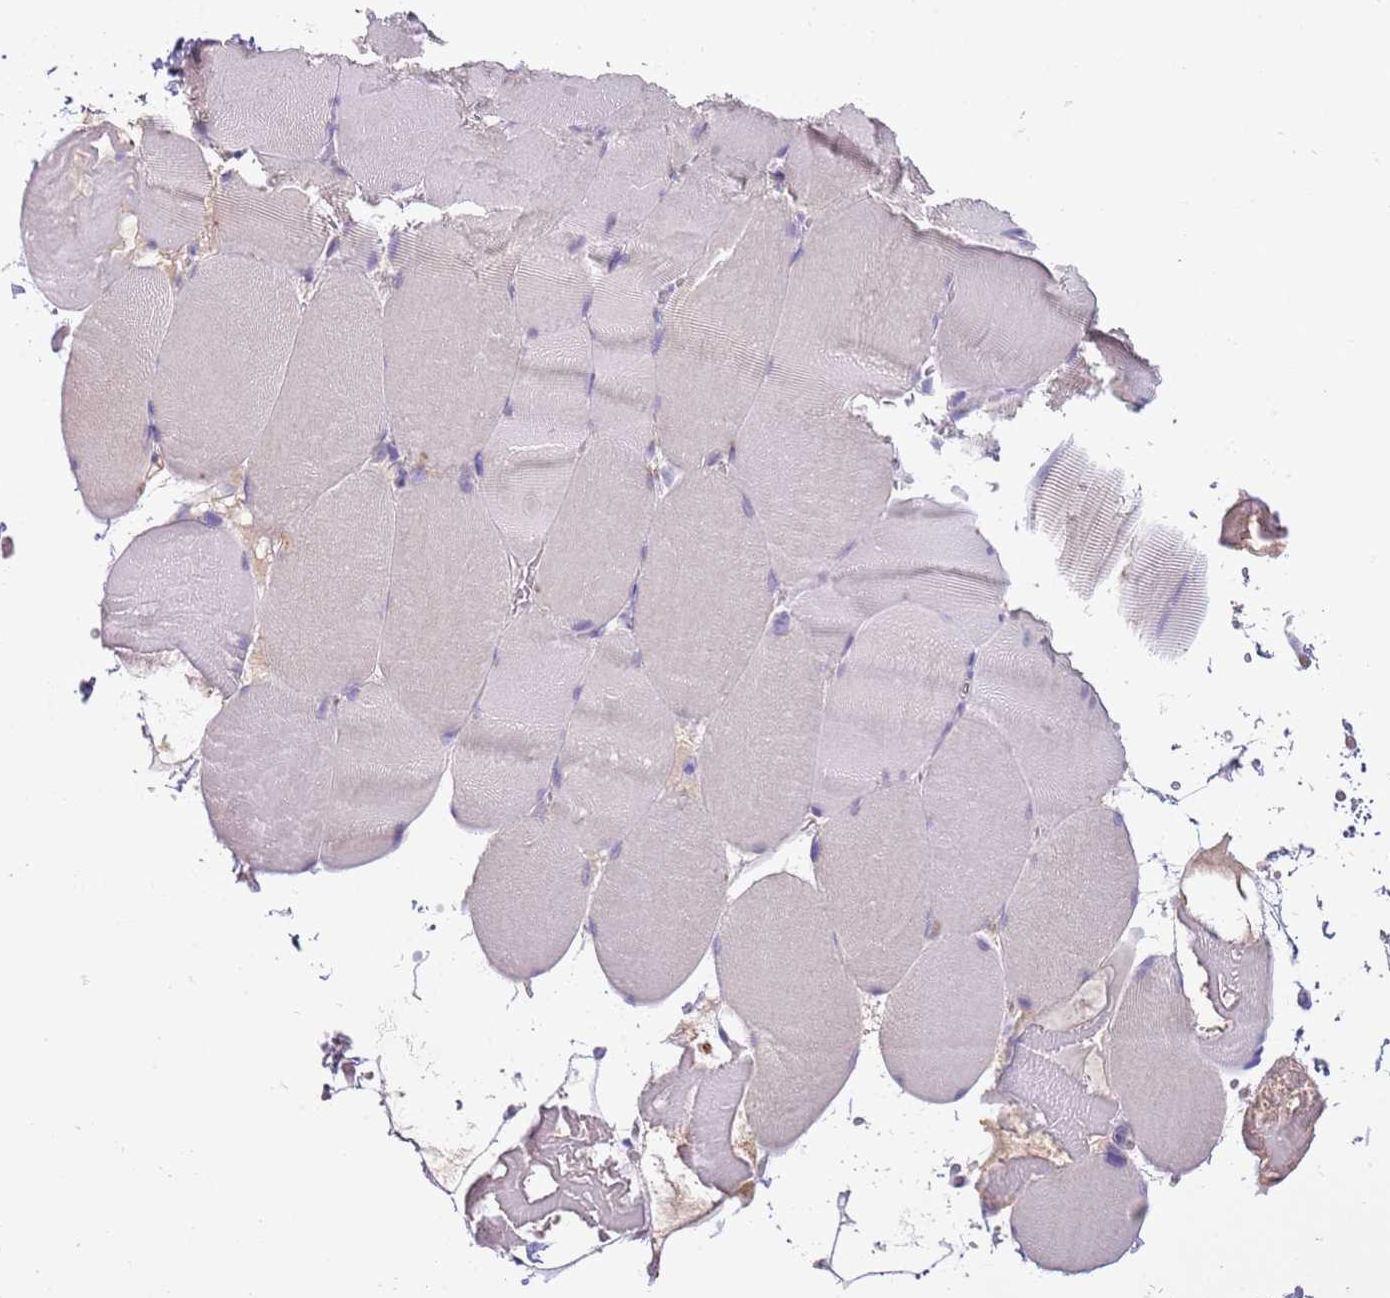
{"staining": {"intensity": "negative", "quantity": "none", "location": "none"}, "tissue": "skeletal muscle", "cell_type": "Myocytes", "image_type": "normal", "snomed": [{"axis": "morphology", "description": "Normal tissue, NOS"}, {"axis": "topography", "description": "Skeletal muscle"}, {"axis": "topography", "description": "Head-Neck"}], "caption": "Myocytes show no significant expression in benign skeletal muscle.", "gene": "HES3", "patient": {"sex": "male", "age": 66}}